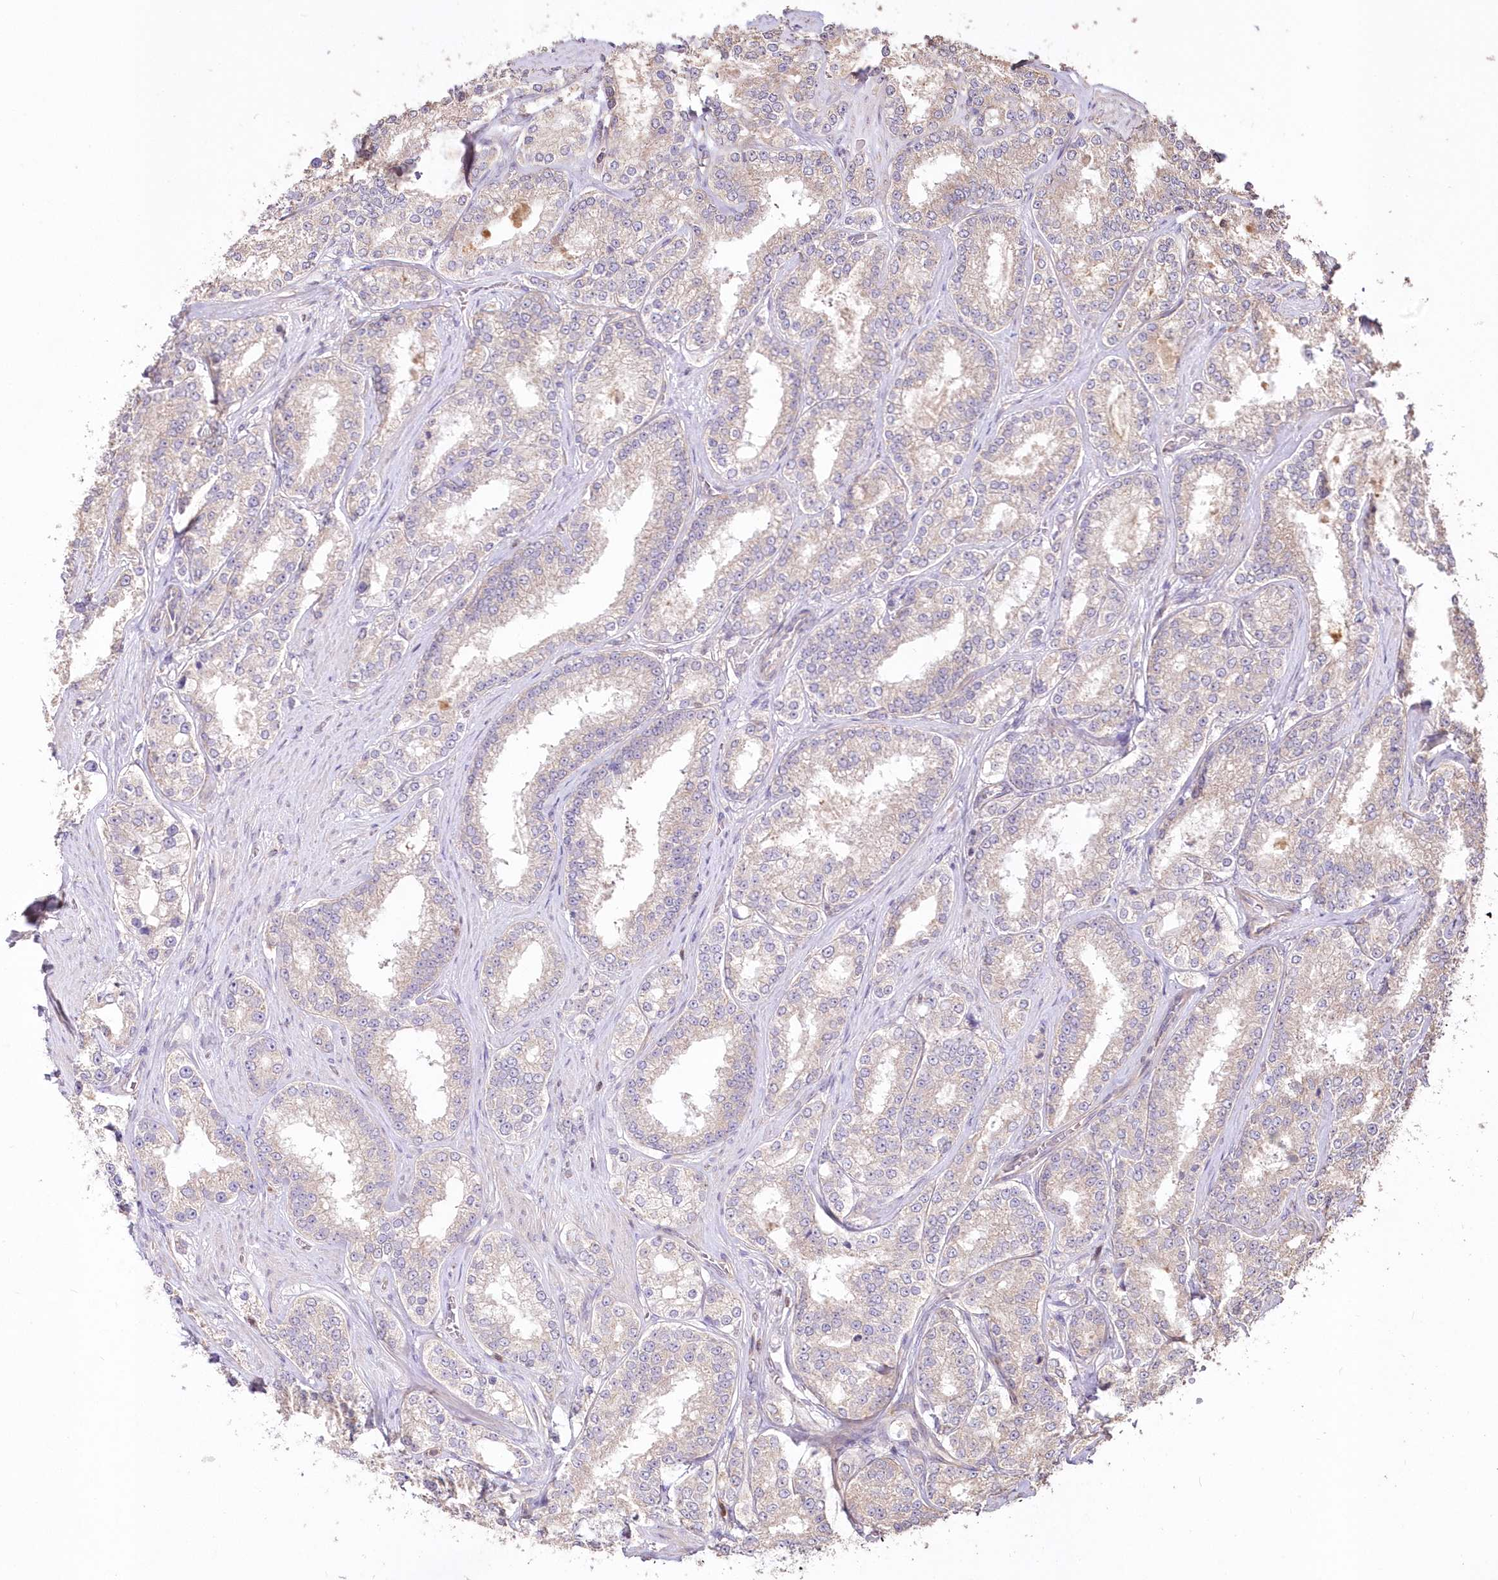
{"staining": {"intensity": "negative", "quantity": "none", "location": "none"}, "tissue": "prostate cancer", "cell_type": "Tumor cells", "image_type": "cancer", "snomed": [{"axis": "morphology", "description": "Normal tissue, NOS"}, {"axis": "morphology", "description": "Adenocarcinoma, High grade"}, {"axis": "topography", "description": "Prostate"}], "caption": "A micrograph of human prostate cancer (adenocarcinoma (high-grade)) is negative for staining in tumor cells.", "gene": "STK17B", "patient": {"sex": "male", "age": 83}}